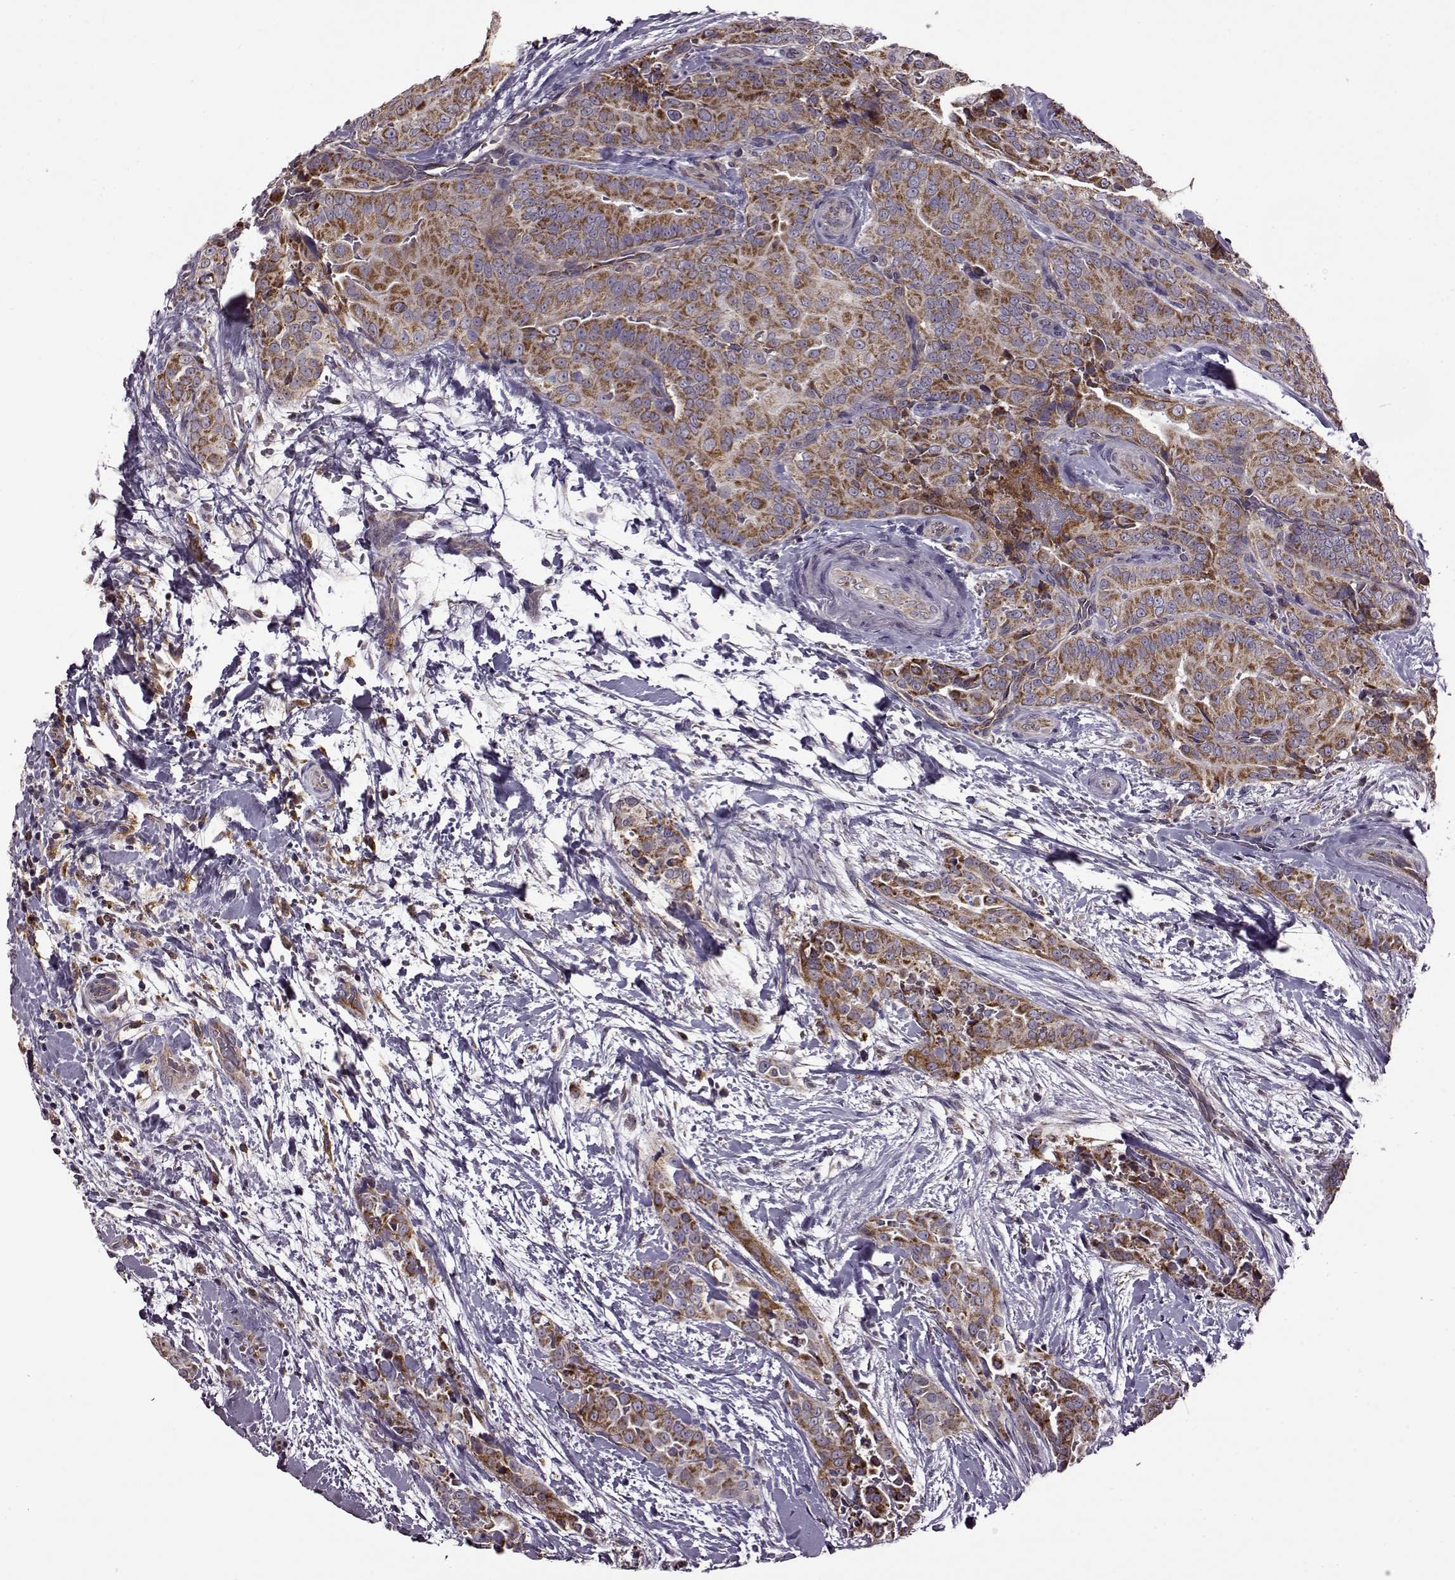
{"staining": {"intensity": "strong", "quantity": ">75%", "location": "cytoplasmic/membranous"}, "tissue": "thyroid cancer", "cell_type": "Tumor cells", "image_type": "cancer", "snomed": [{"axis": "morphology", "description": "Papillary adenocarcinoma, NOS"}, {"axis": "topography", "description": "Thyroid gland"}], "caption": "An image of human thyroid cancer (papillary adenocarcinoma) stained for a protein reveals strong cytoplasmic/membranous brown staining in tumor cells. Nuclei are stained in blue.", "gene": "MTSS1", "patient": {"sex": "male", "age": 61}}